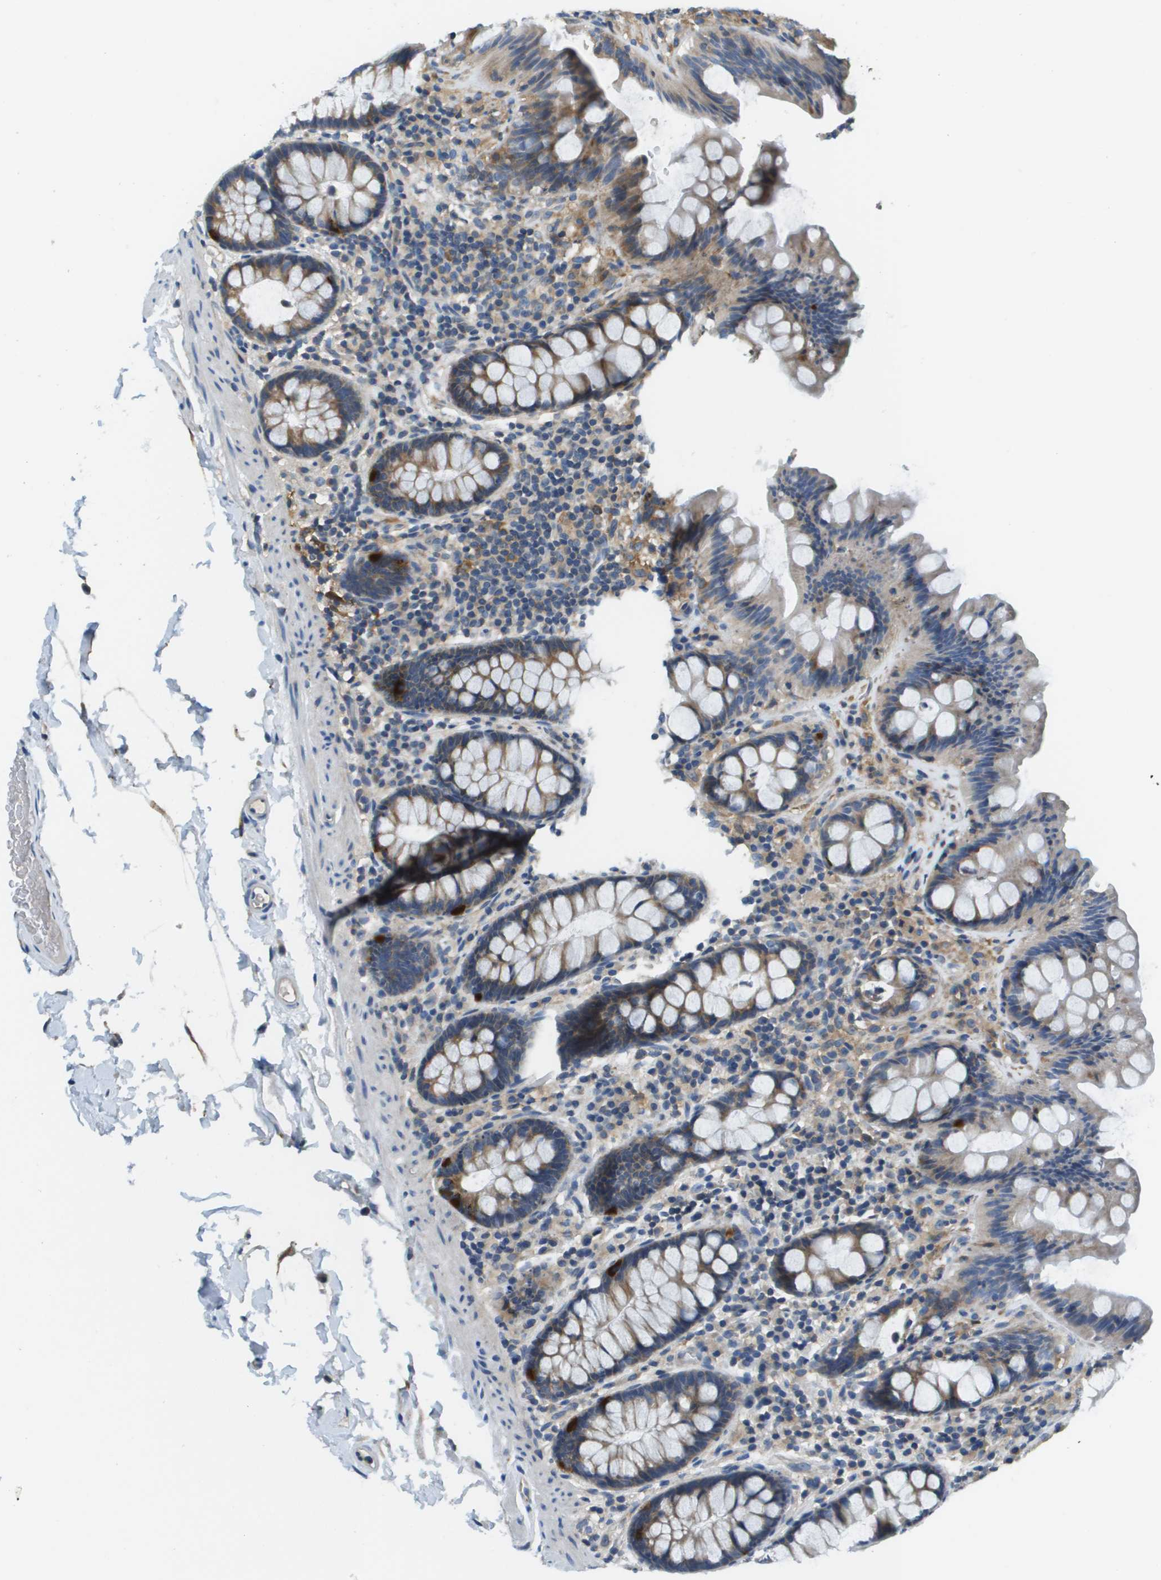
{"staining": {"intensity": "weak", "quantity": ">75%", "location": "cytoplasmic/membranous"}, "tissue": "colon", "cell_type": "Endothelial cells", "image_type": "normal", "snomed": [{"axis": "morphology", "description": "Normal tissue, NOS"}, {"axis": "topography", "description": "Colon"}], "caption": "An immunohistochemistry (IHC) photomicrograph of unremarkable tissue is shown. Protein staining in brown highlights weak cytoplasmic/membranous positivity in colon within endothelial cells.", "gene": "SAMSN1", "patient": {"sex": "female", "age": 80}}